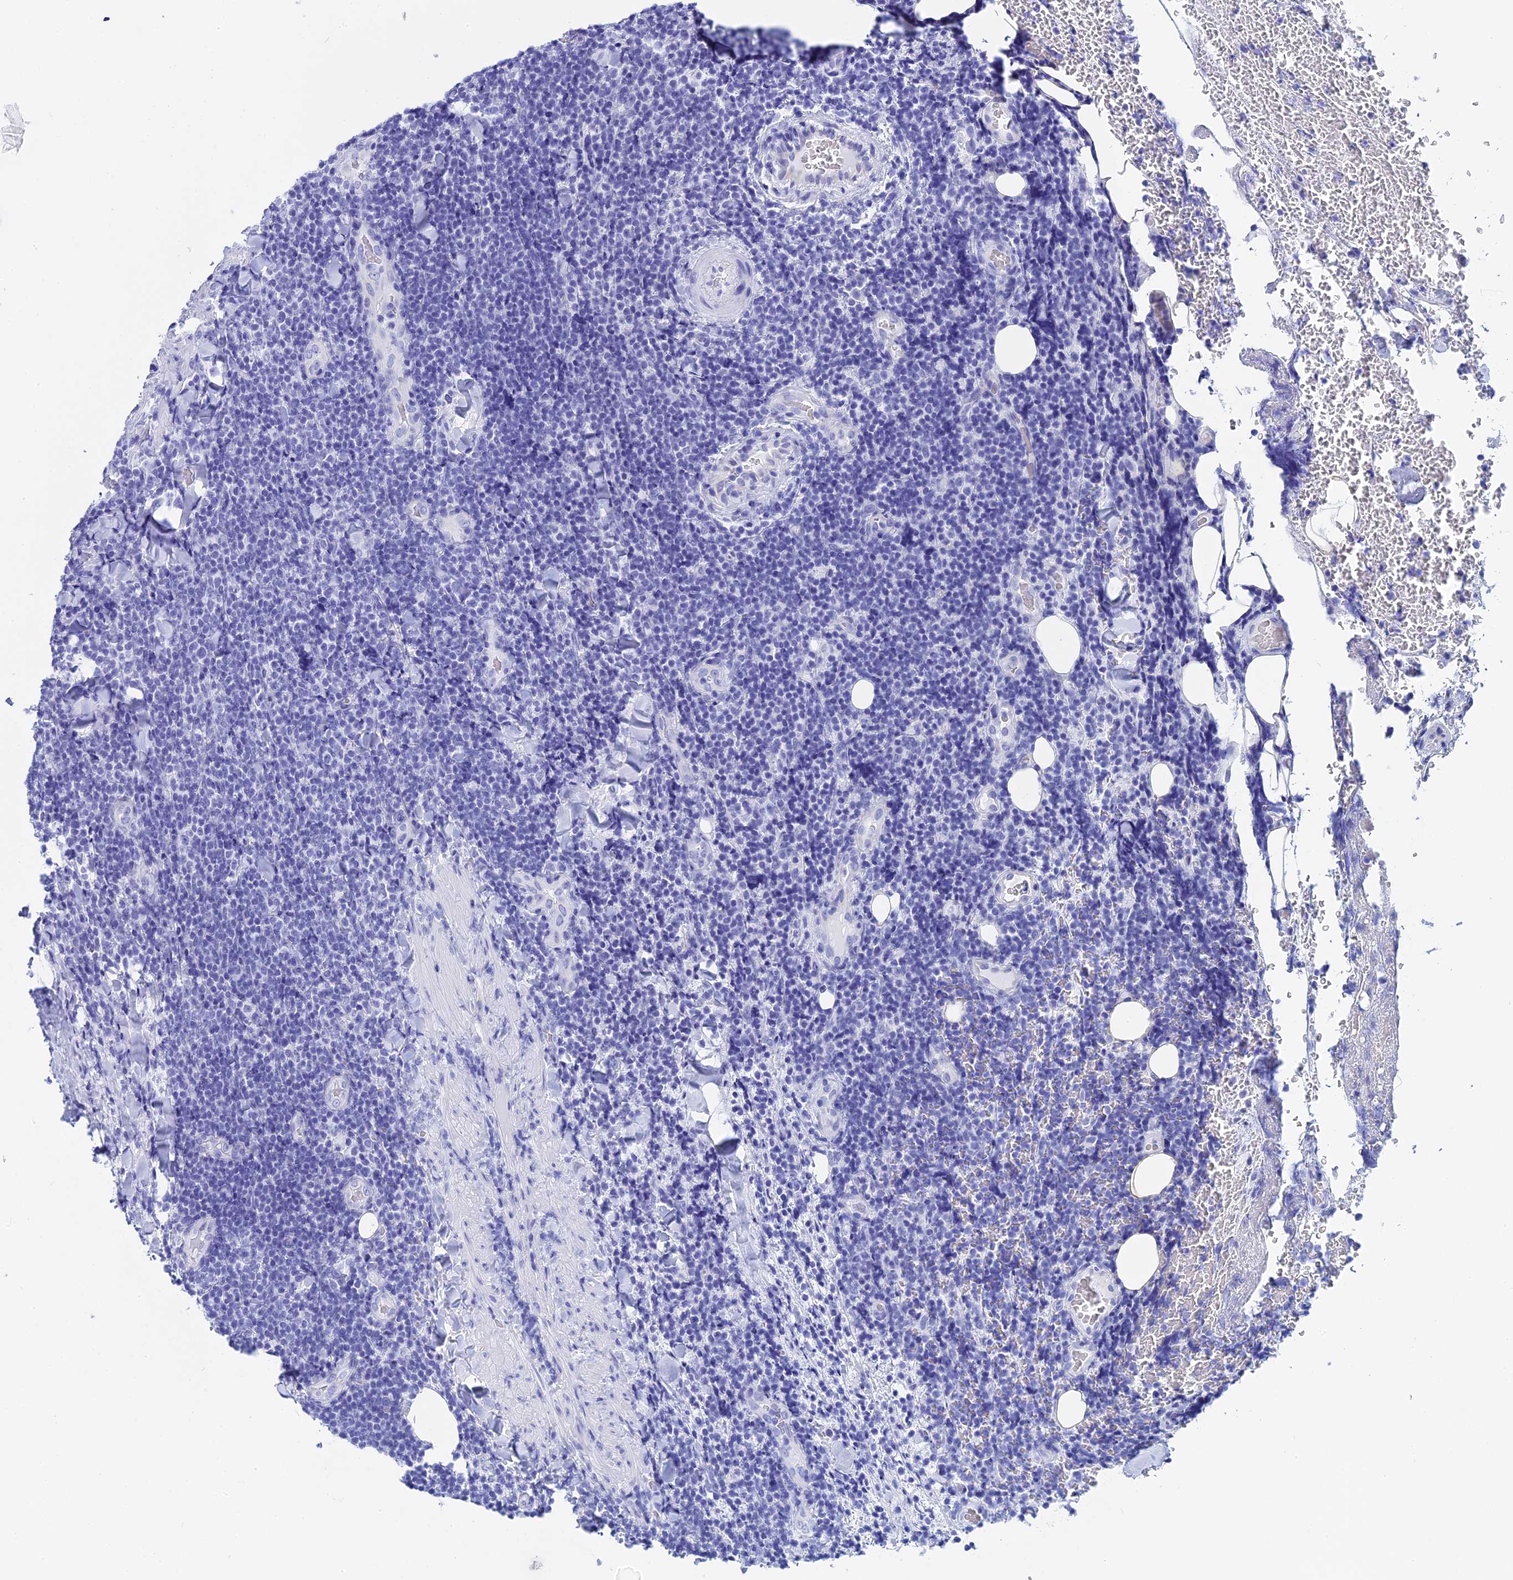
{"staining": {"intensity": "negative", "quantity": "none", "location": "none"}, "tissue": "lymphoma", "cell_type": "Tumor cells", "image_type": "cancer", "snomed": [{"axis": "morphology", "description": "Malignant lymphoma, non-Hodgkin's type, Low grade"}, {"axis": "topography", "description": "Lymph node"}], "caption": "DAB immunohistochemical staining of malignant lymphoma, non-Hodgkin's type (low-grade) exhibits no significant staining in tumor cells.", "gene": "TEX101", "patient": {"sex": "male", "age": 66}}